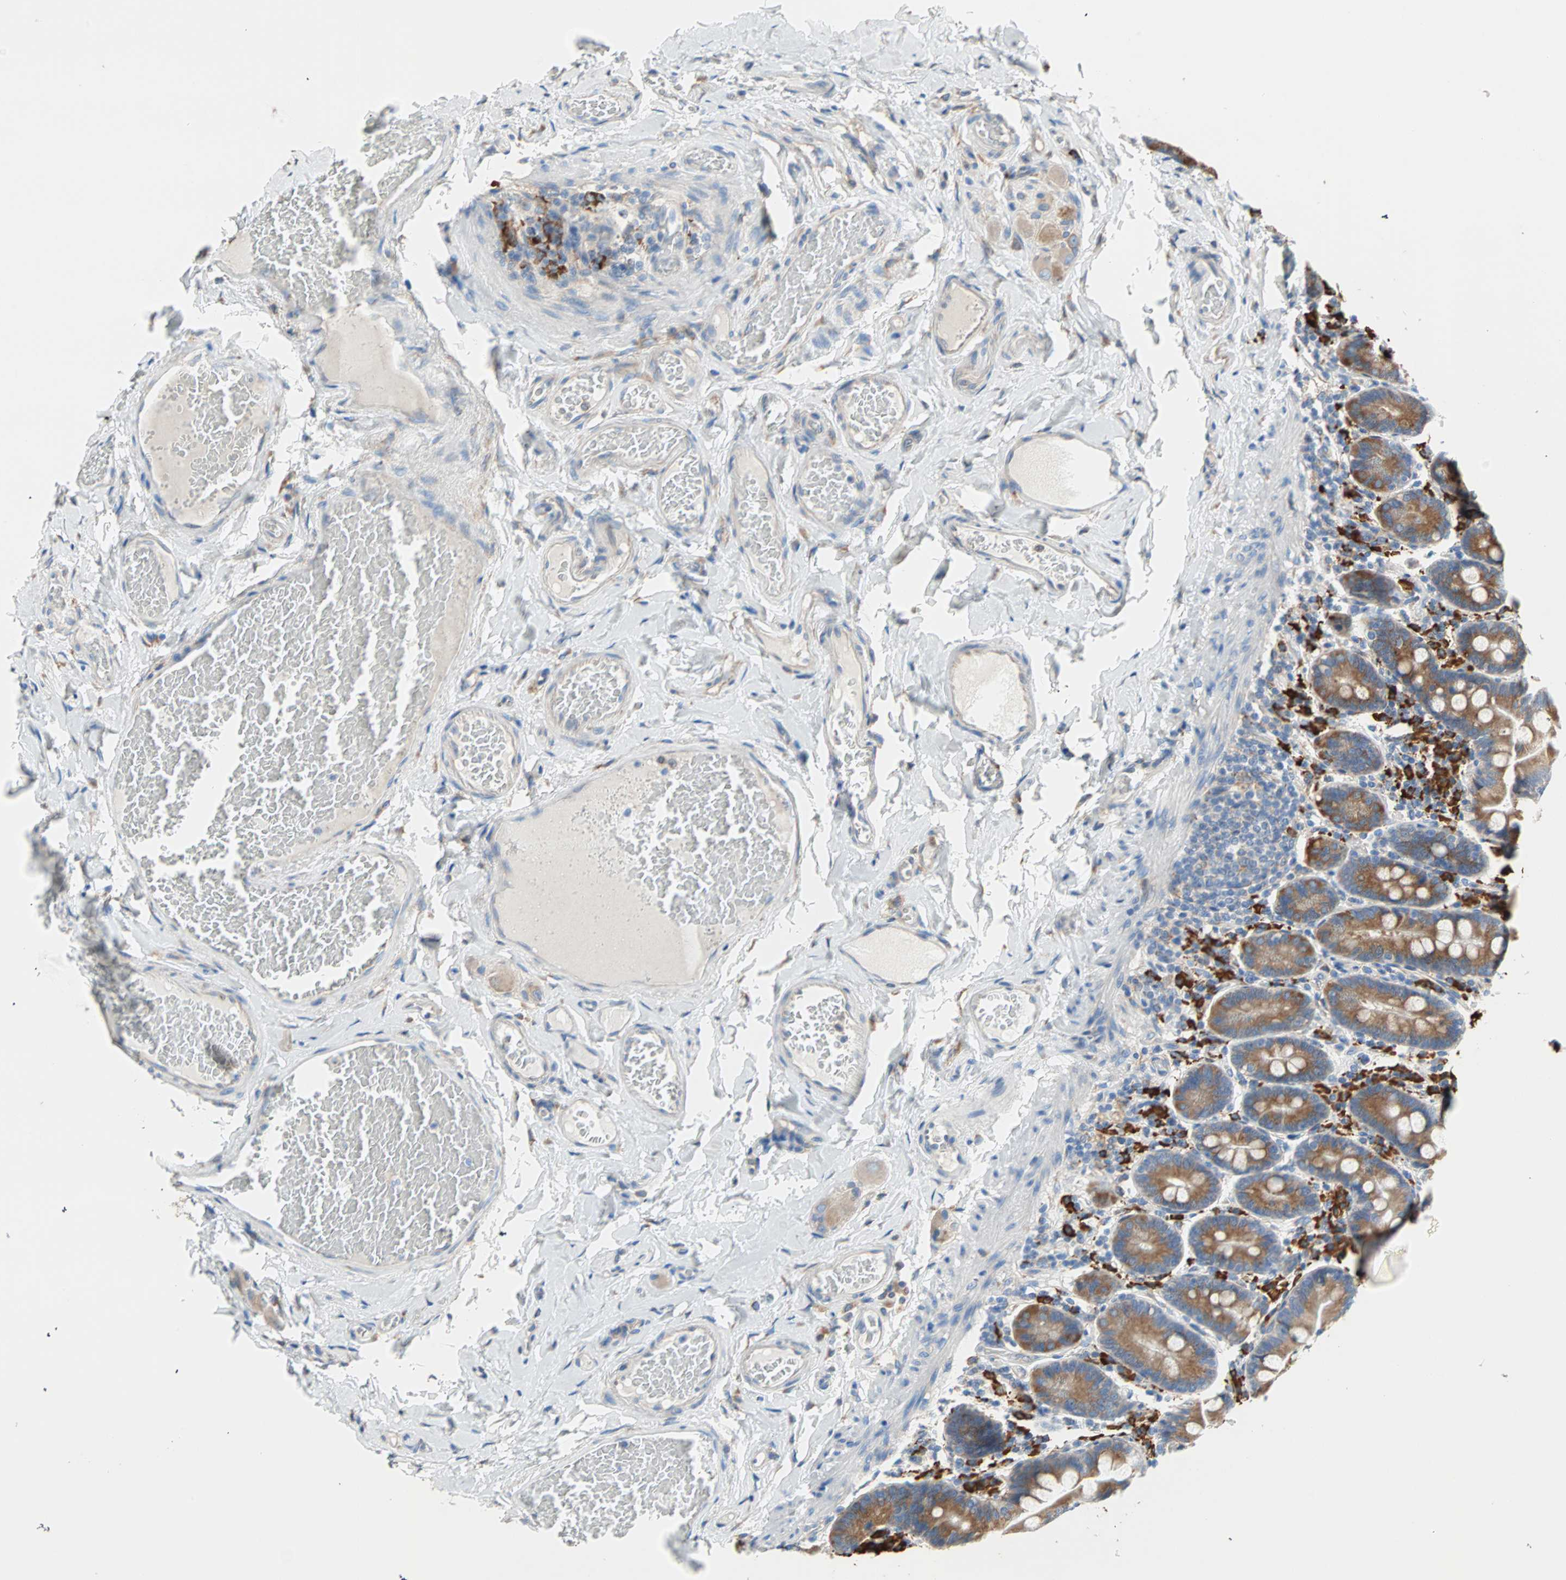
{"staining": {"intensity": "moderate", "quantity": ">75%", "location": "cytoplasmic/membranous"}, "tissue": "duodenum", "cell_type": "Glandular cells", "image_type": "normal", "snomed": [{"axis": "morphology", "description": "Normal tissue, NOS"}, {"axis": "topography", "description": "Duodenum"}], "caption": "This image demonstrates normal duodenum stained with IHC to label a protein in brown. The cytoplasmic/membranous of glandular cells show moderate positivity for the protein. Nuclei are counter-stained blue.", "gene": "PLCXD1", "patient": {"sex": "male", "age": 66}}